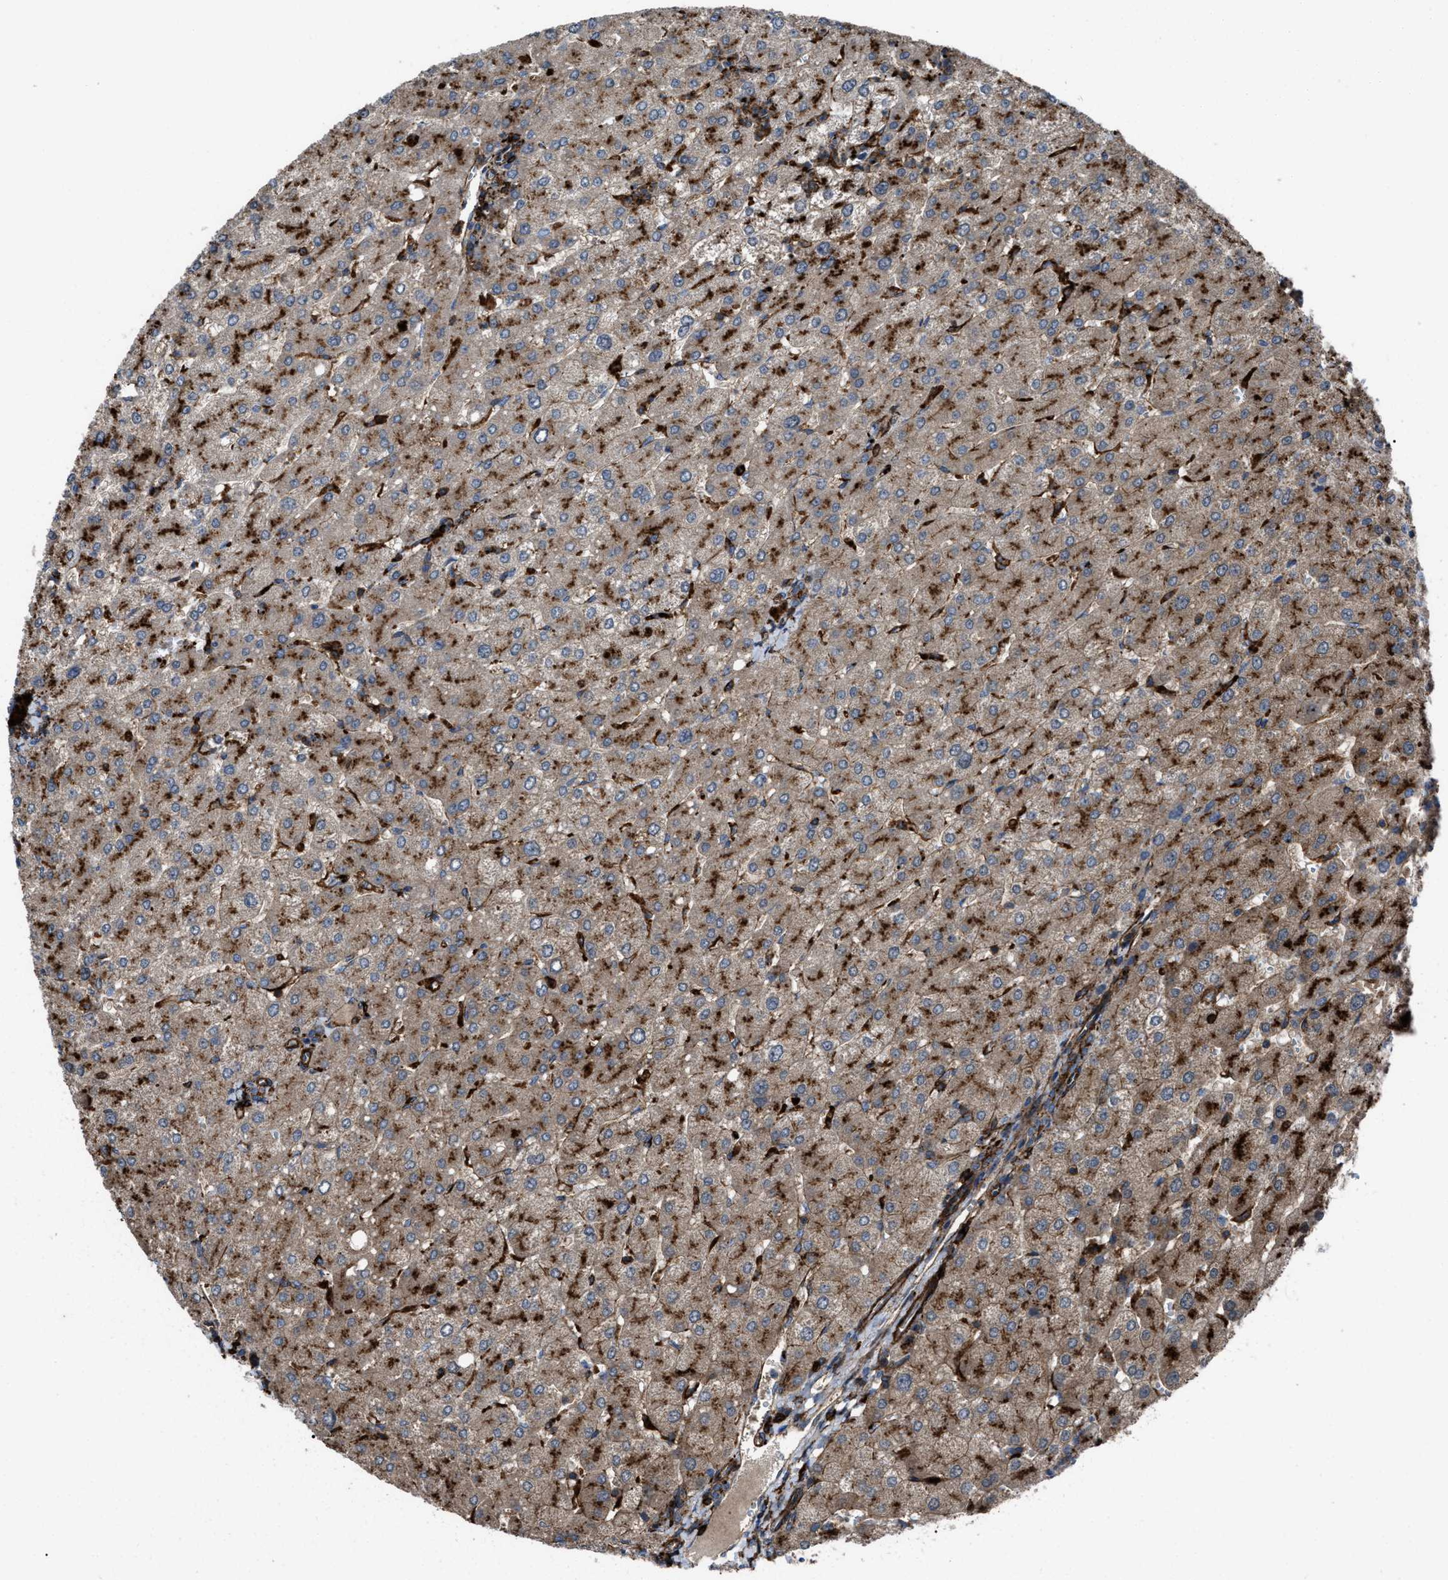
{"staining": {"intensity": "moderate", "quantity": "25%-75%", "location": "cytoplasmic/membranous"}, "tissue": "liver", "cell_type": "Cholangiocytes", "image_type": "normal", "snomed": [{"axis": "morphology", "description": "Normal tissue, NOS"}, {"axis": "topography", "description": "Liver"}], "caption": "An IHC image of unremarkable tissue is shown. Protein staining in brown labels moderate cytoplasmic/membranous positivity in liver within cholangiocytes.", "gene": "AGPAT2", "patient": {"sex": "male", "age": 55}}